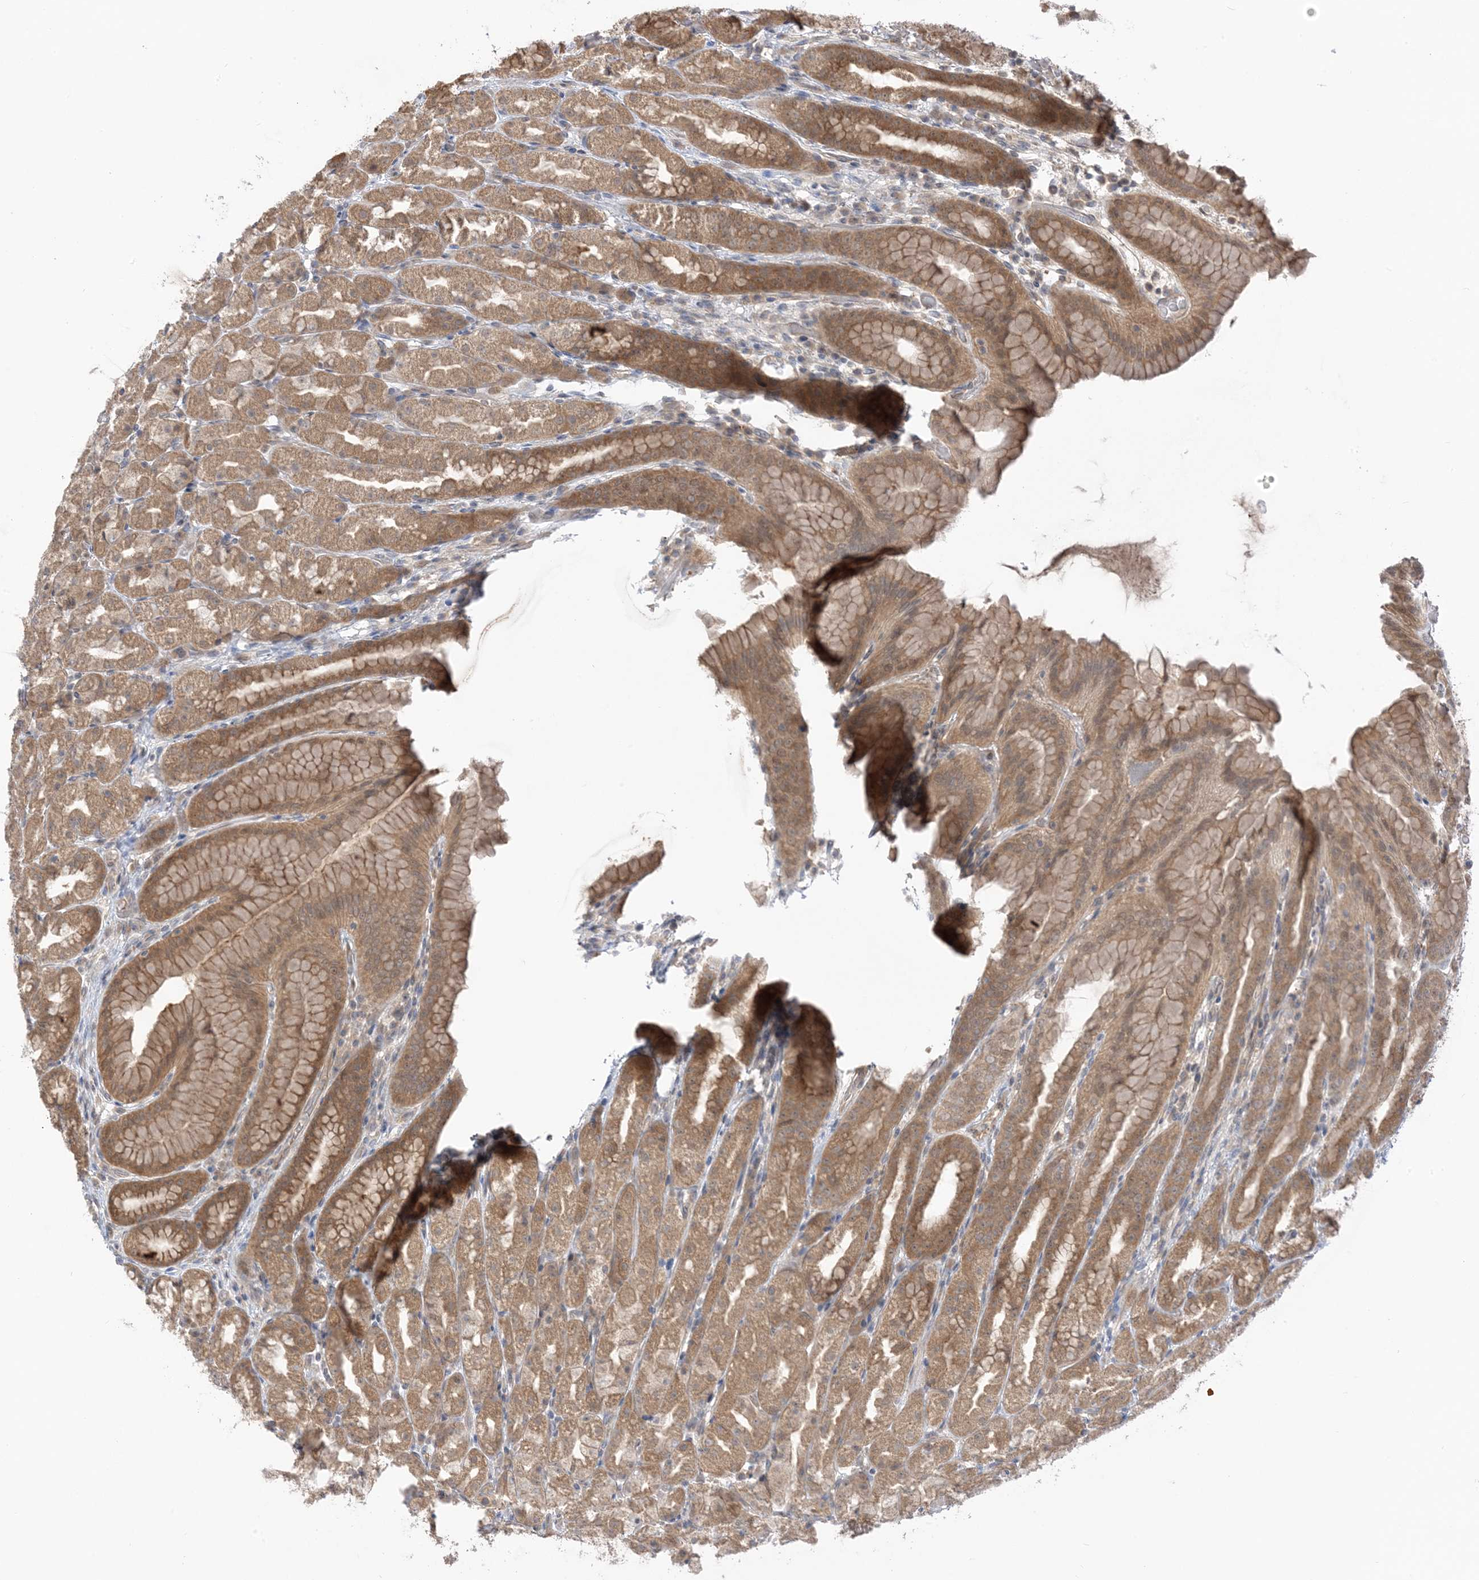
{"staining": {"intensity": "moderate", "quantity": ">75%", "location": "cytoplasmic/membranous"}, "tissue": "stomach", "cell_type": "Glandular cells", "image_type": "normal", "snomed": [{"axis": "morphology", "description": "Normal tissue, NOS"}, {"axis": "topography", "description": "Stomach, upper"}], "caption": "The immunohistochemical stain shows moderate cytoplasmic/membranous positivity in glandular cells of benign stomach.", "gene": "WDR26", "patient": {"sex": "male", "age": 68}}